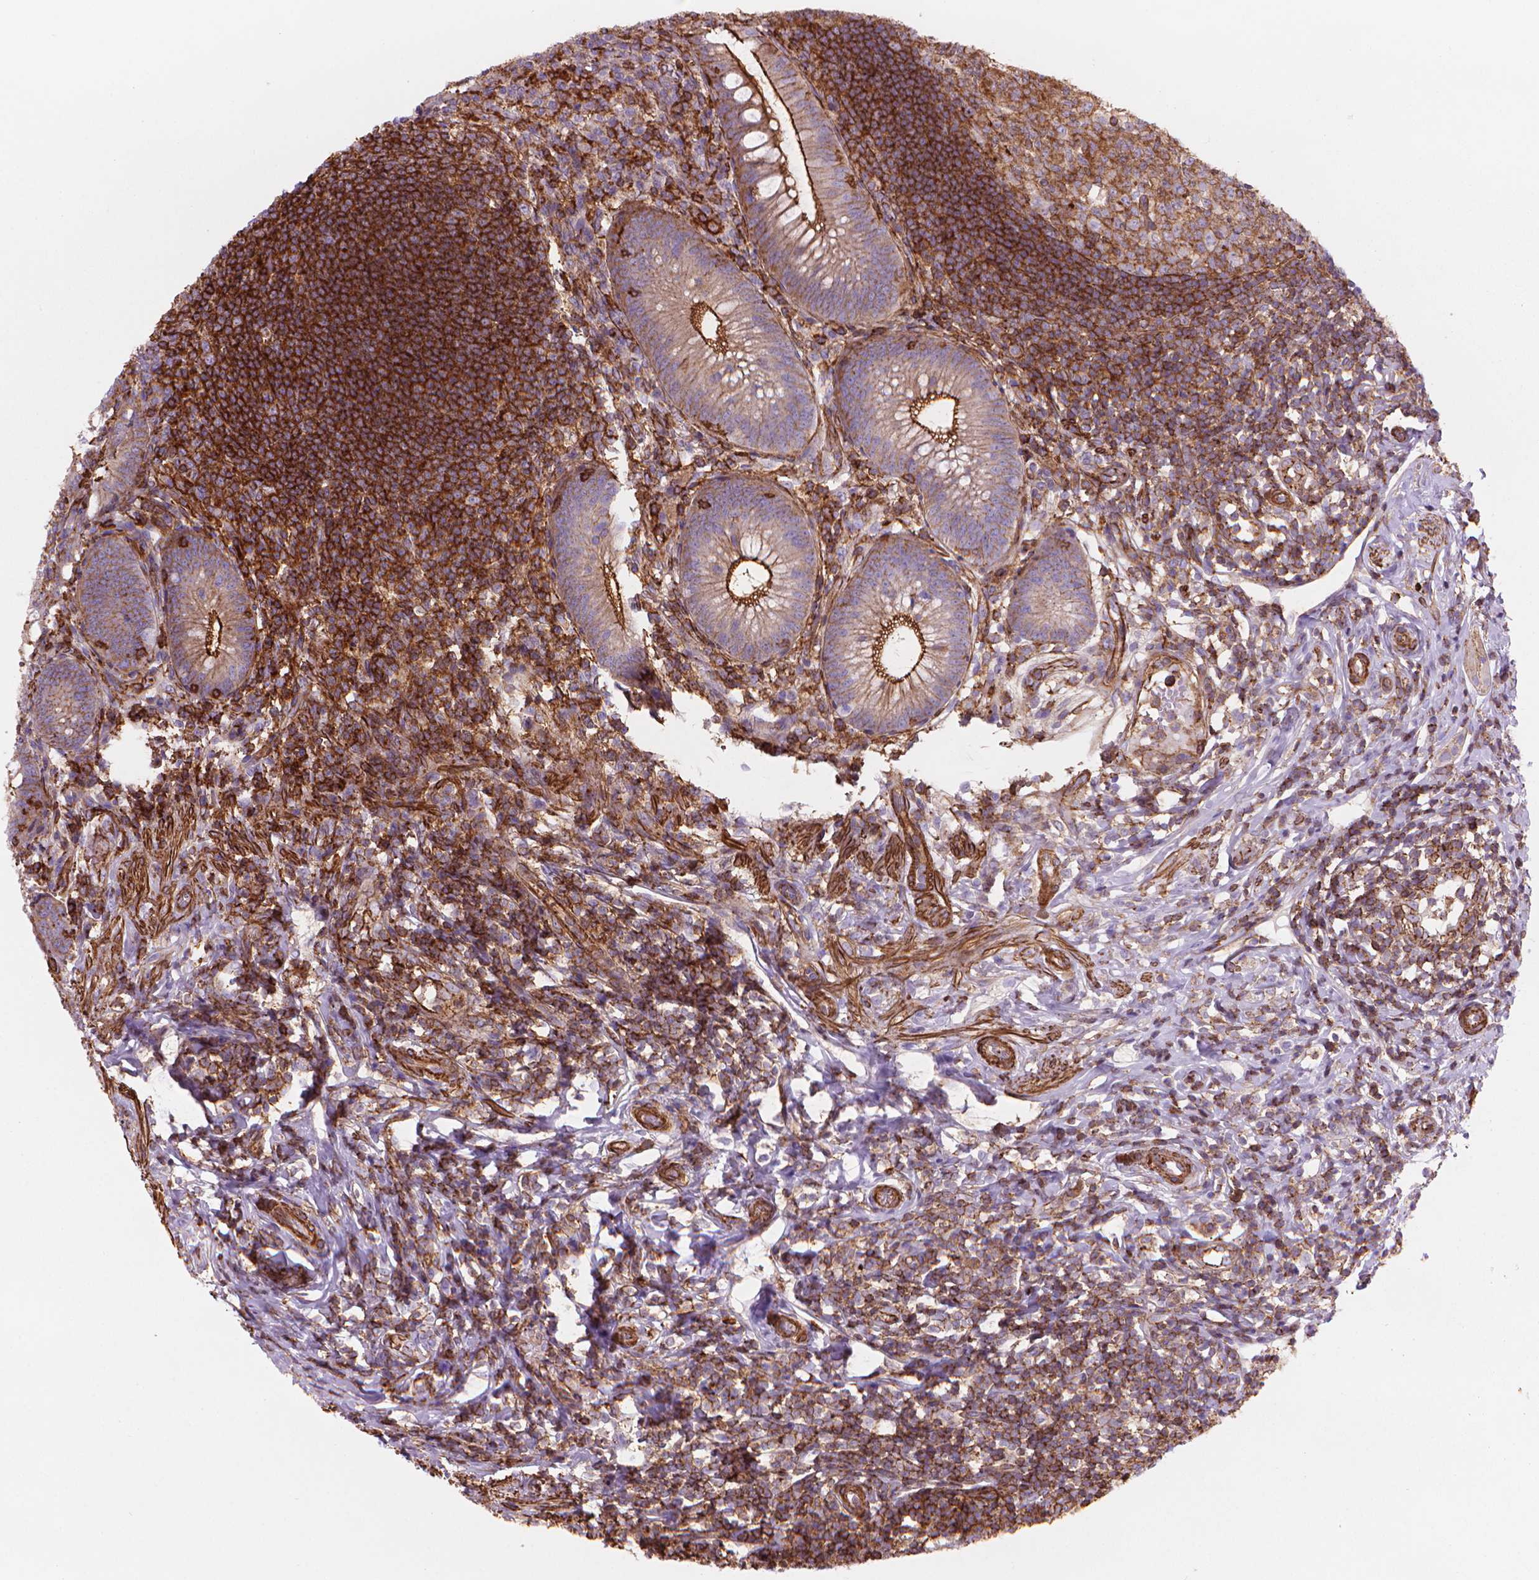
{"staining": {"intensity": "strong", "quantity": "25%-75%", "location": "cytoplasmic/membranous"}, "tissue": "appendix", "cell_type": "Glandular cells", "image_type": "normal", "snomed": [{"axis": "morphology", "description": "Normal tissue, NOS"}, {"axis": "morphology", "description": "Inflammation, NOS"}, {"axis": "topography", "description": "Appendix"}], "caption": "DAB immunohistochemical staining of benign appendix exhibits strong cytoplasmic/membranous protein positivity in about 25%-75% of glandular cells.", "gene": "PATJ", "patient": {"sex": "male", "age": 16}}